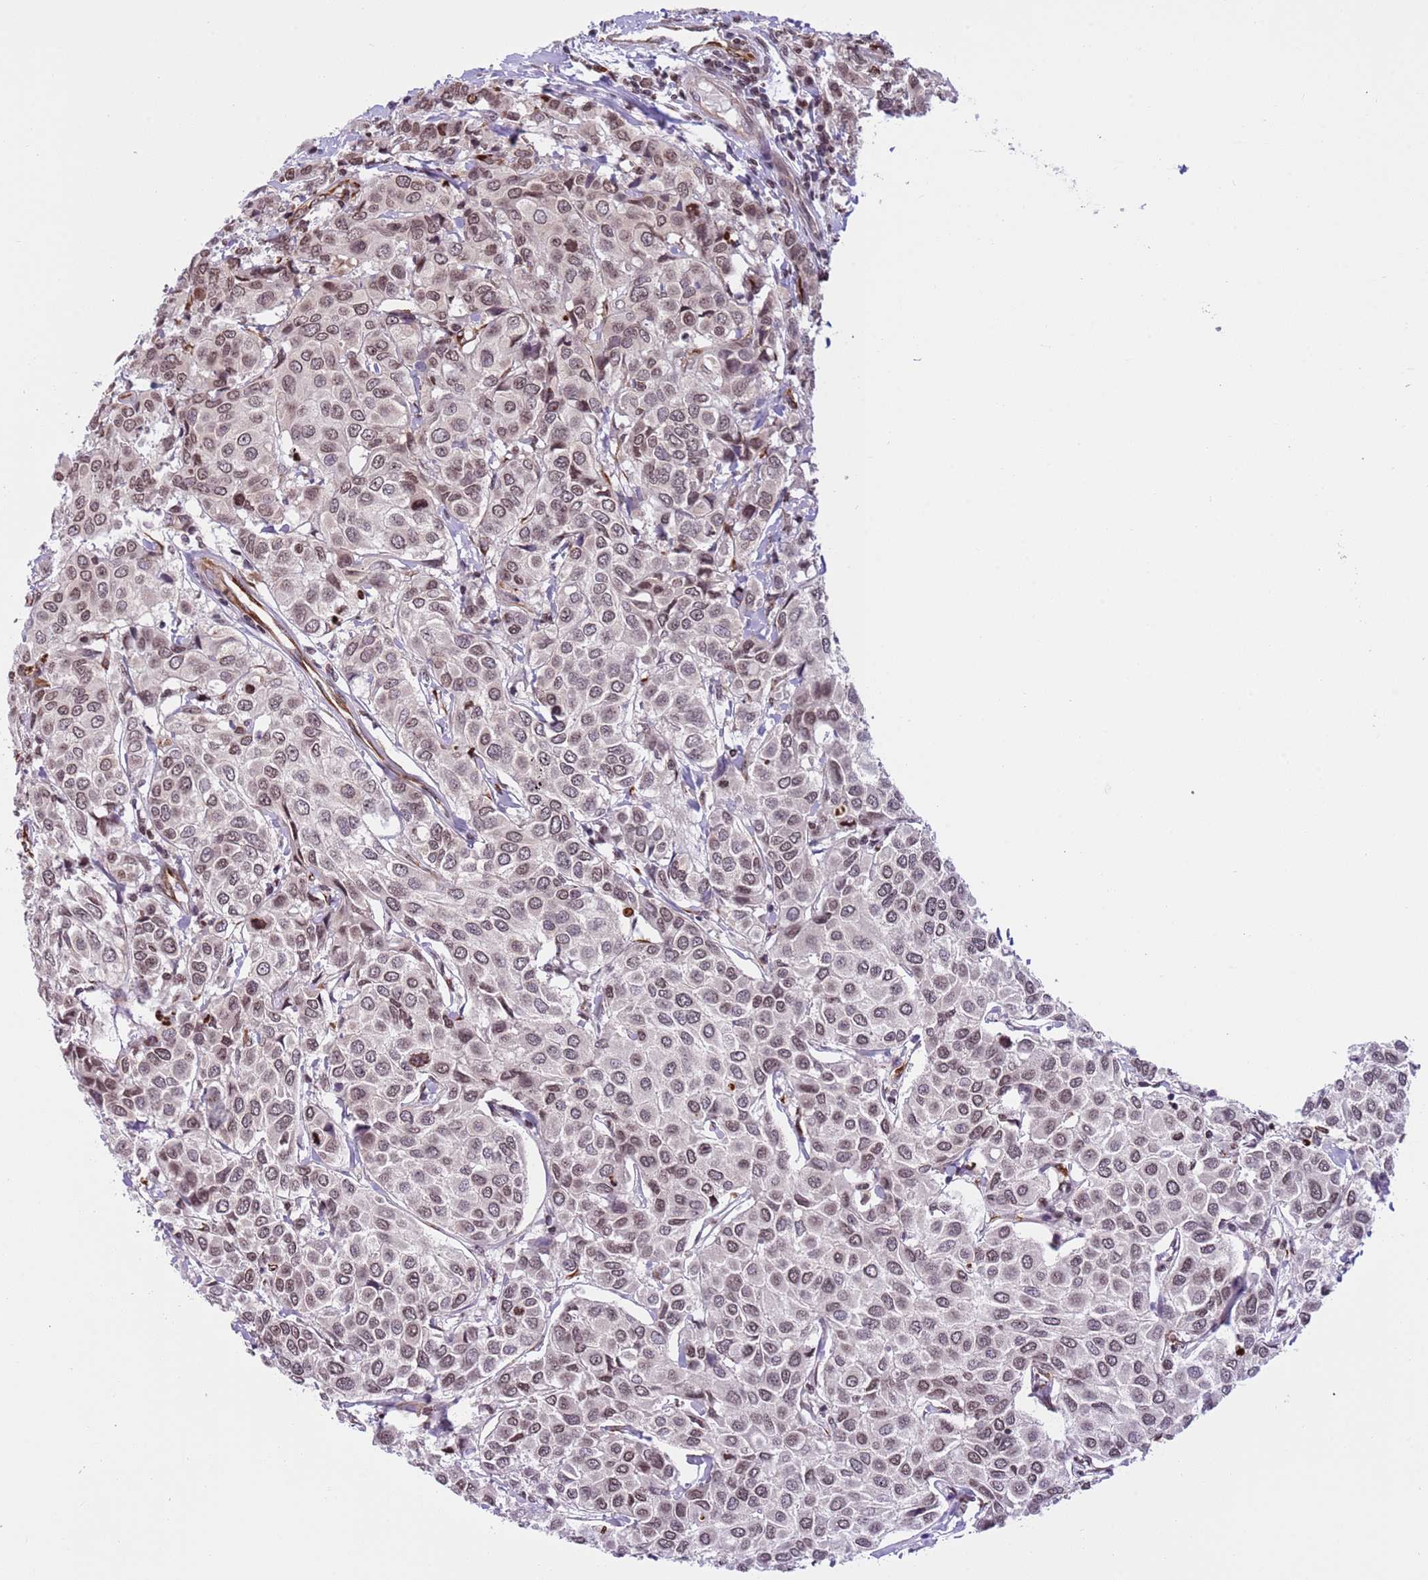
{"staining": {"intensity": "moderate", "quantity": ">75%", "location": "nuclear"}, "tissue": "breast cancer", "cell_type": "Tumor cells", "image_type": "cancer", "snomed": [{"axis": "morphology", "description": "Duct carcinoma"}, {"axis": "topography", "description": "Breast"}], "caption": "Invasive ductal carcinoma (breast) stained with a protein marker exhibits moderate staining in tumor cells.", "gene": "NRIP1", "patient": {"sex": "female", "age": 55}}